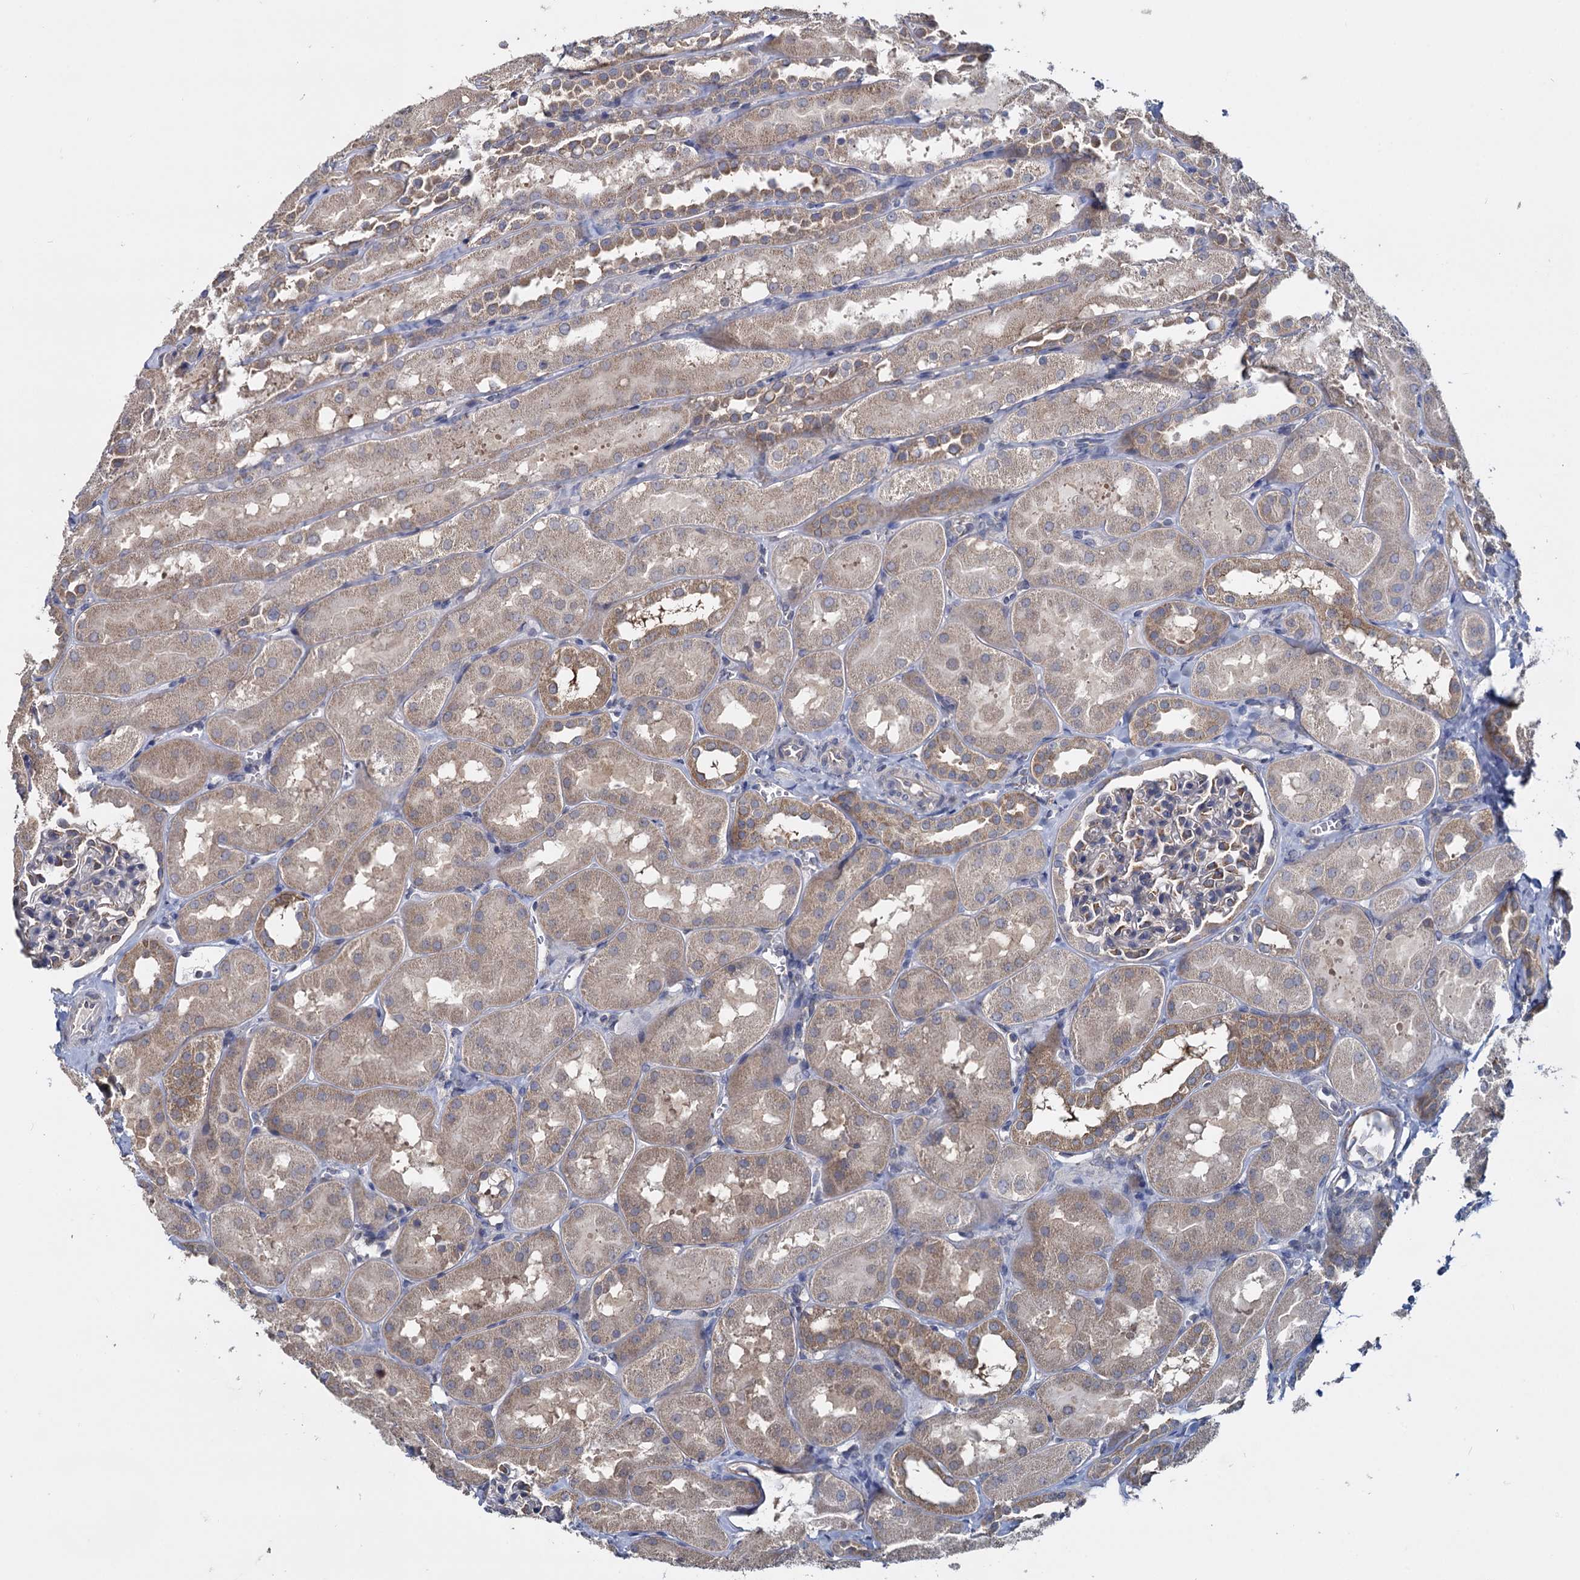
{"staining": {"intensity": "weak", "quantity": "25%-75%", "location": "cytoplasmic/membranous"}, "tissue": "kidney", "cell_type": "Cells in glomeruli", "image_type": "normal", "snomed": [{"axis": "morphology", "description": "Normal tissue, NOS"}, {"axis": "topography", "description": "Kidney"}, {"axis": "topography", "description": "Urinary bladder"}], "caption": "Brown immunohistochemical staining in benign kidney shows weak cytoplasmic/membranous expression in approximately 25%-75% of cells in glomeruli. The protein of interest is stained brown, and the nuclei are stained in blue (DAB (3,3'-diaminobenzidine) IHC with brightfield microscopy, high magnification).", "gene": "GSTM2", "patient": {"sex": "male", "age": 16}}